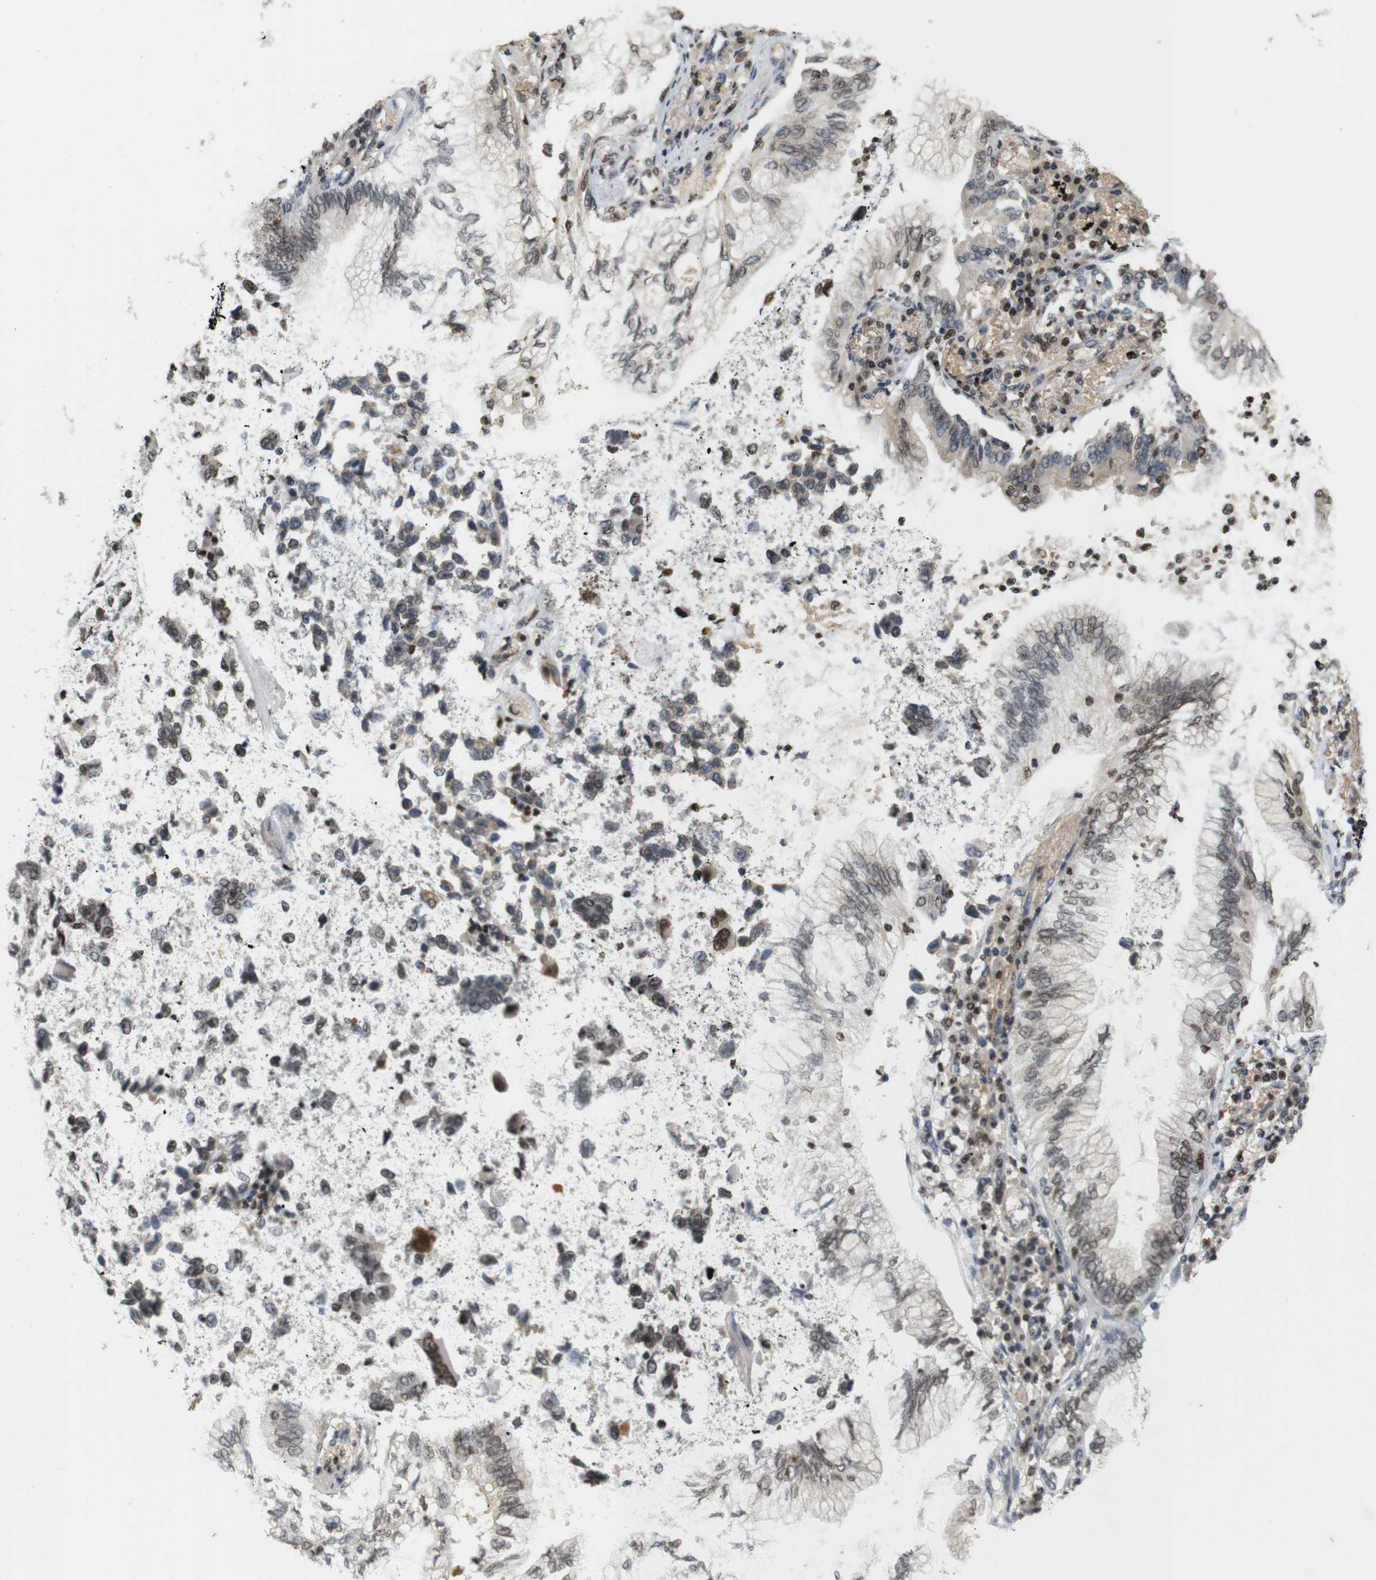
{"staining": {"intensity": "weak", "quantity": "<25%", "location": "nuclear"}, "tissue": "lung cancer", "cell_type": "Tumor cells", "image_type": "cancer", "snomed": [{"axis": "morphology", "description": "Normal tissue, NOS"}, {"axis": "morphology", "description": "Adenocarcinoma, NOS"}, {"axis": "topography", "description": "Bronchus"}, {"axis": "topography", "description": "Lung"}], "caption": "The photomicrograph demonstrates no significant expression in tumor cells of lung adenocarcinoma.", "gene": "MBD1", "patient": {"sex": "female", "age": 70}}